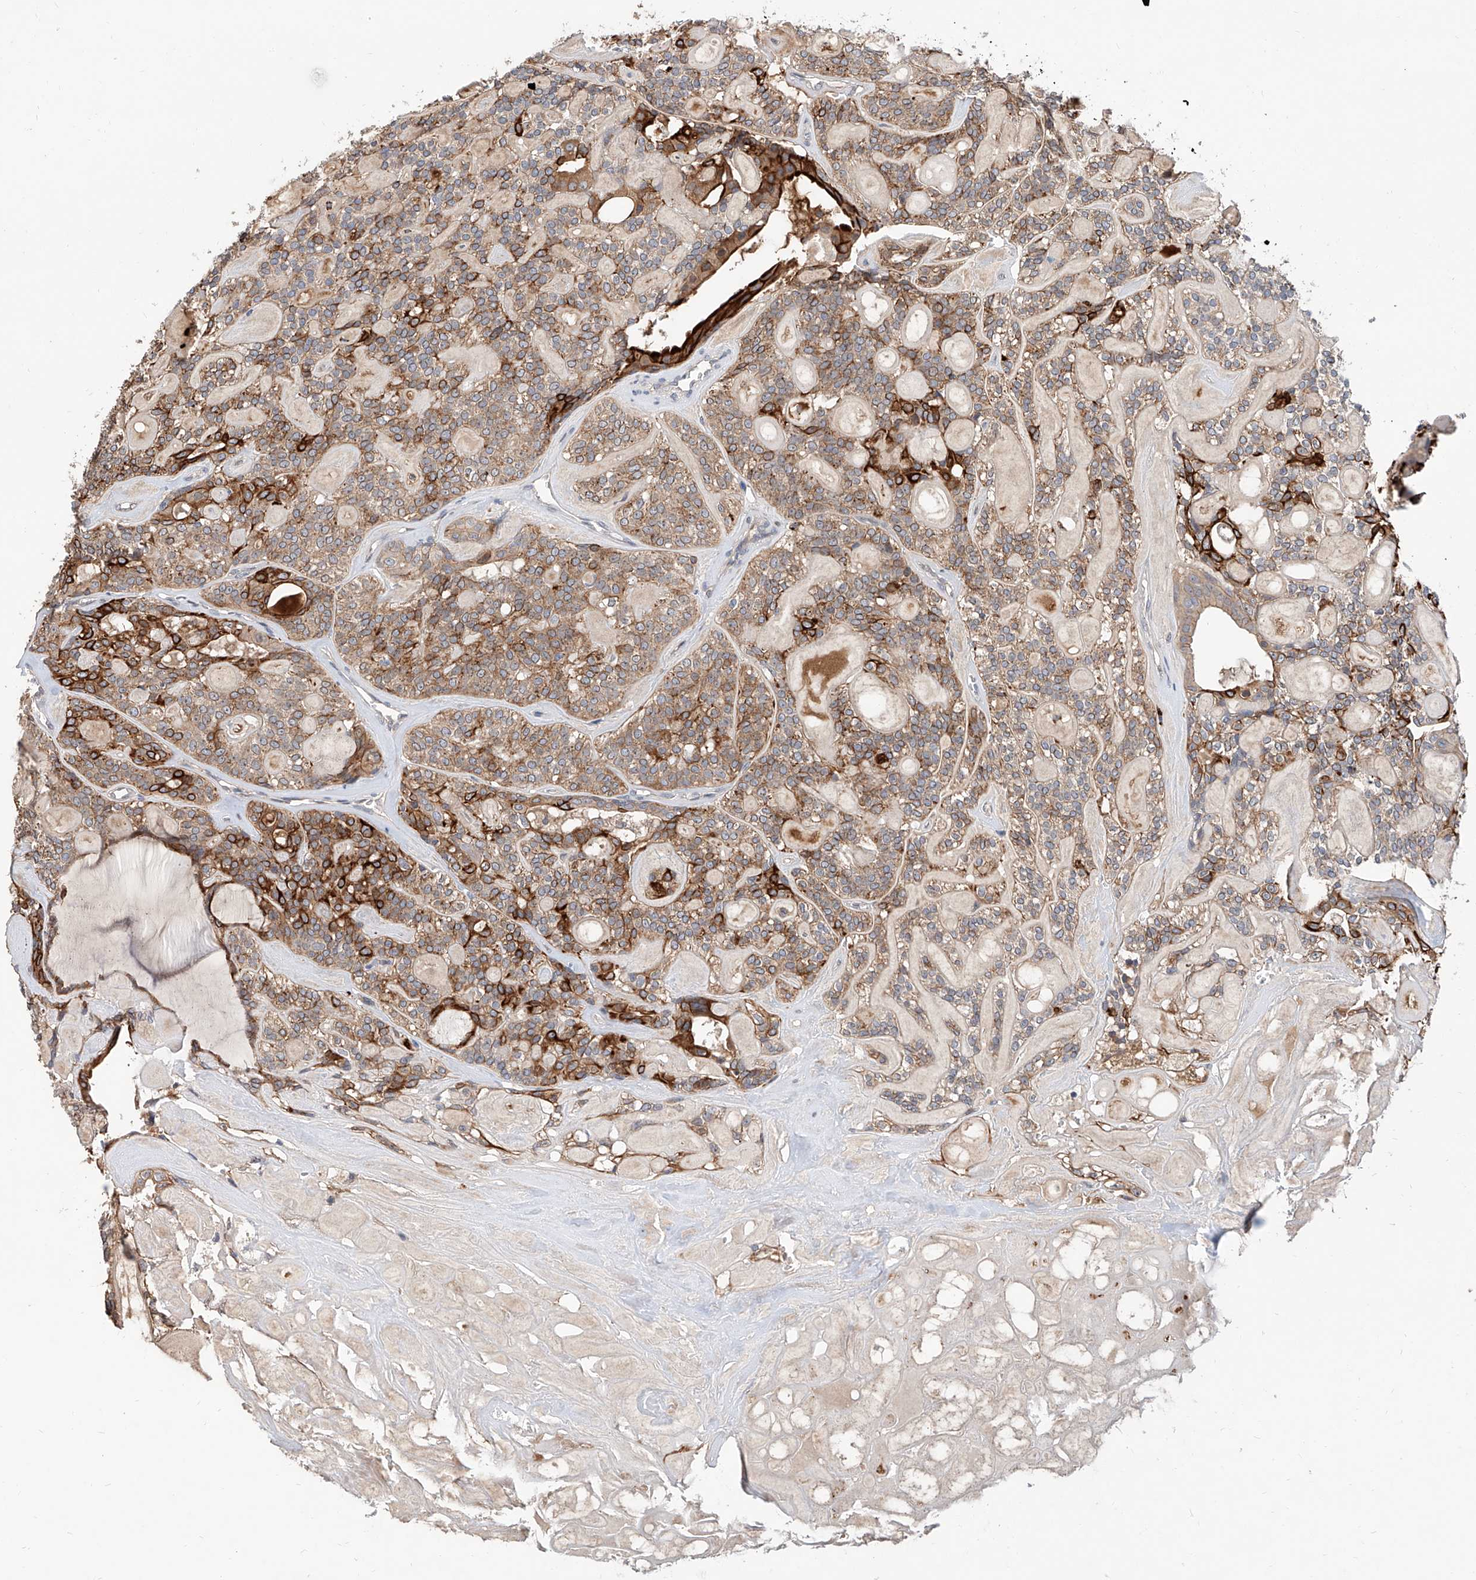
{"staining": {"intensity": "strong", "quantity": "25%-75%", "location": "cytoplasmic/membranous"}, "tissue": "head and neck cancer", "cell_type": "Tumor cells", "image_type": "cancer", "snomed": [{"axis": "morphology", "description": "Adenocarcinoma, NOS"}, {"axis": "topography", "description": "Head-Neck"}], "caption": "Protein staining by IHC displays strong cytoplasmic/membranous expression in about 25%-75% of tumor cells in adenocarcinoma (head and neck).", "gene": "MAGEE2", "patient": {"sex": "male", "age": 66}}